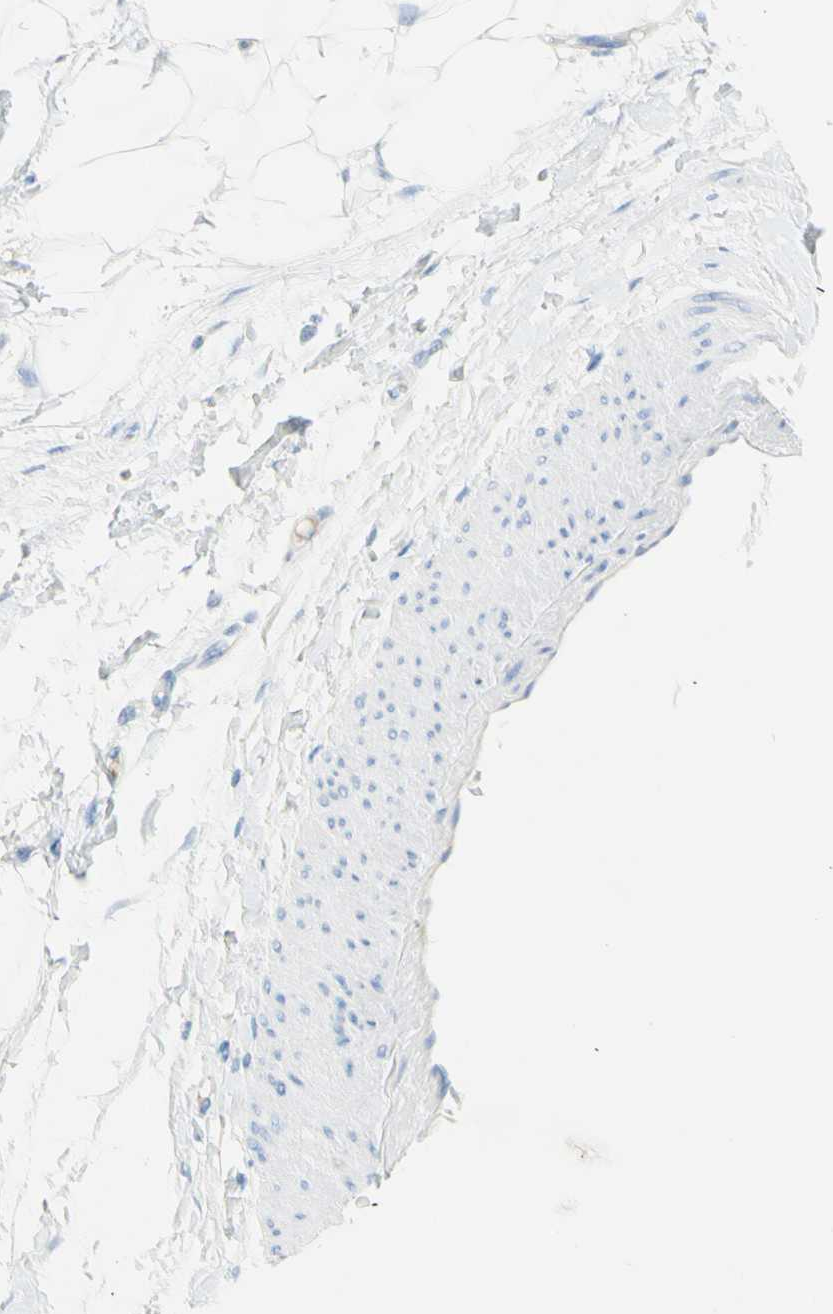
{"staining": {"intensity": "negative", "quantity": "none", "location": "none"}, "tissue": "adipose tissue", "cell_type": "Adipocytes", "image_type": "normal", "snomed": [{"axis": "morphology", "description": "Normal tissue, NOS"}, {"axis": "morphology", "description": "Urothelial carcinoma, High grade"}, {"axis": "topography", "description": "Vascular tissue"}, {"axis": "topography", "description": "Urinary bladder"}], "caption": "The image demonstrates no significant staining in adipocytes of adipose tissue. (IHC, brightfield microscopy, high magnification).", "gene": "IL6ST", "patient": {"sex": "female", "age": 56}}